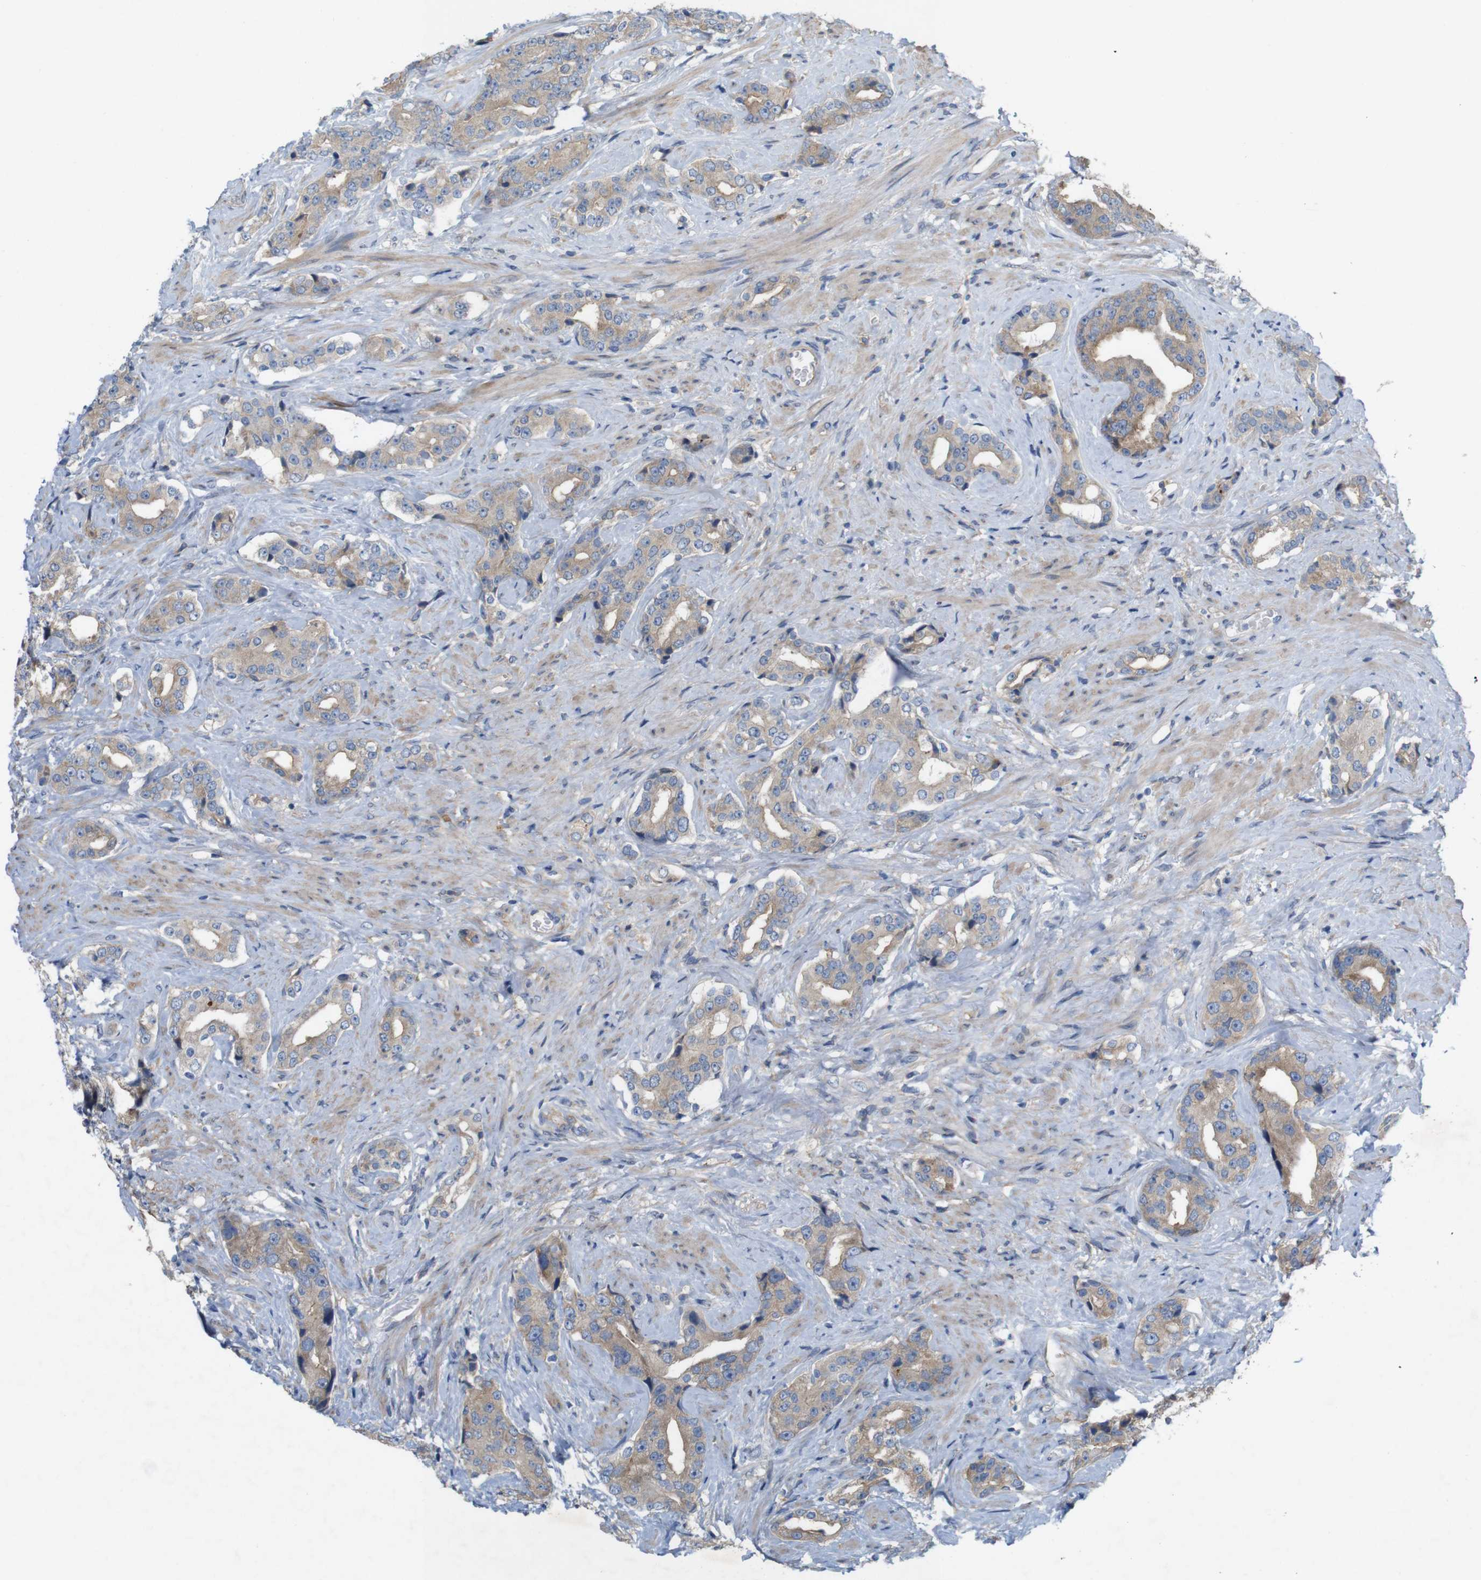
{"staining": {"intensity": "moderate", "quantity": ">75%", "location": "cytoplasmic/membranous"}, "tissue": "prostate cancer", "cell_type": "Tumor cells", "image_type": "cancer", "snomed": [{"axis": "morphology", "description": "Adenocarcinoma, High grade"}, {"axis": "topography", "description": "Prostate"}], "caption": "A high-resolution micrograph shows immunohistochemistry (IHC) staining of prostate cancer (high-grade adenocarcinoma), which exhibits moderate cytoplasmic/membranous staining in about >75% of tumor cells.", "gene": "SIGLEC8", "patient": {"sex": "male", "age": 71}}